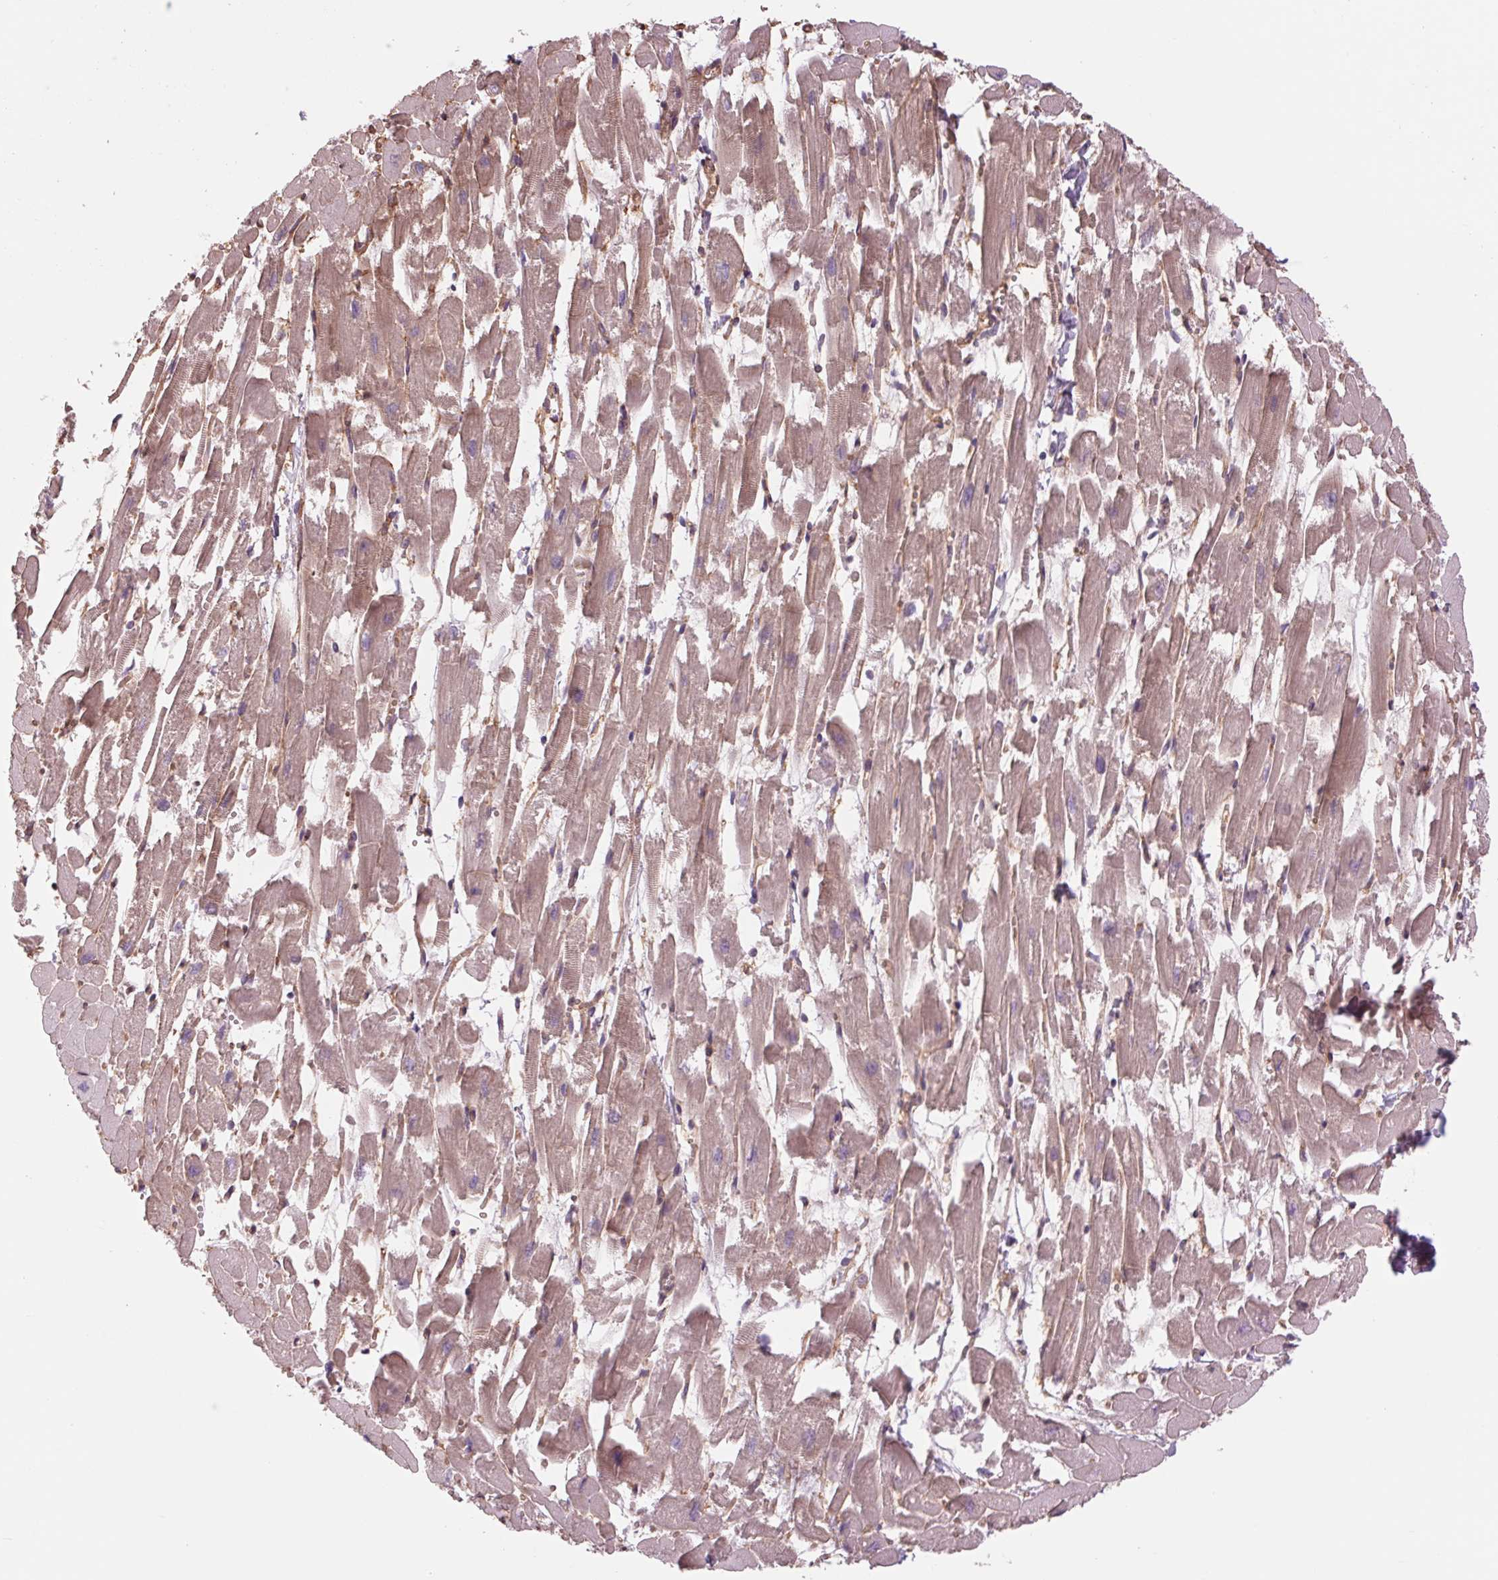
{"staining": {"intensity": "weak", "quantity": ">75%", "location": "cytoplasmic/membranous"}, "tissue": "heart muscle", "cell_type": "Cardiomyocytes", "image_type": "normal", "snomed": [{"axis": "morphology", "description": "Normal tissue, NOS"}, {"axis": "topography", "description": "Heart"}], "caption": "IHC (DAB) staining of benign human heart muscle demonstrates weak cytoplasmic/membranous protein expression in about >75% of cardiomyocytes.", "gene": "SH3RF2", "patient": {"sex": "female", "age": 52}}